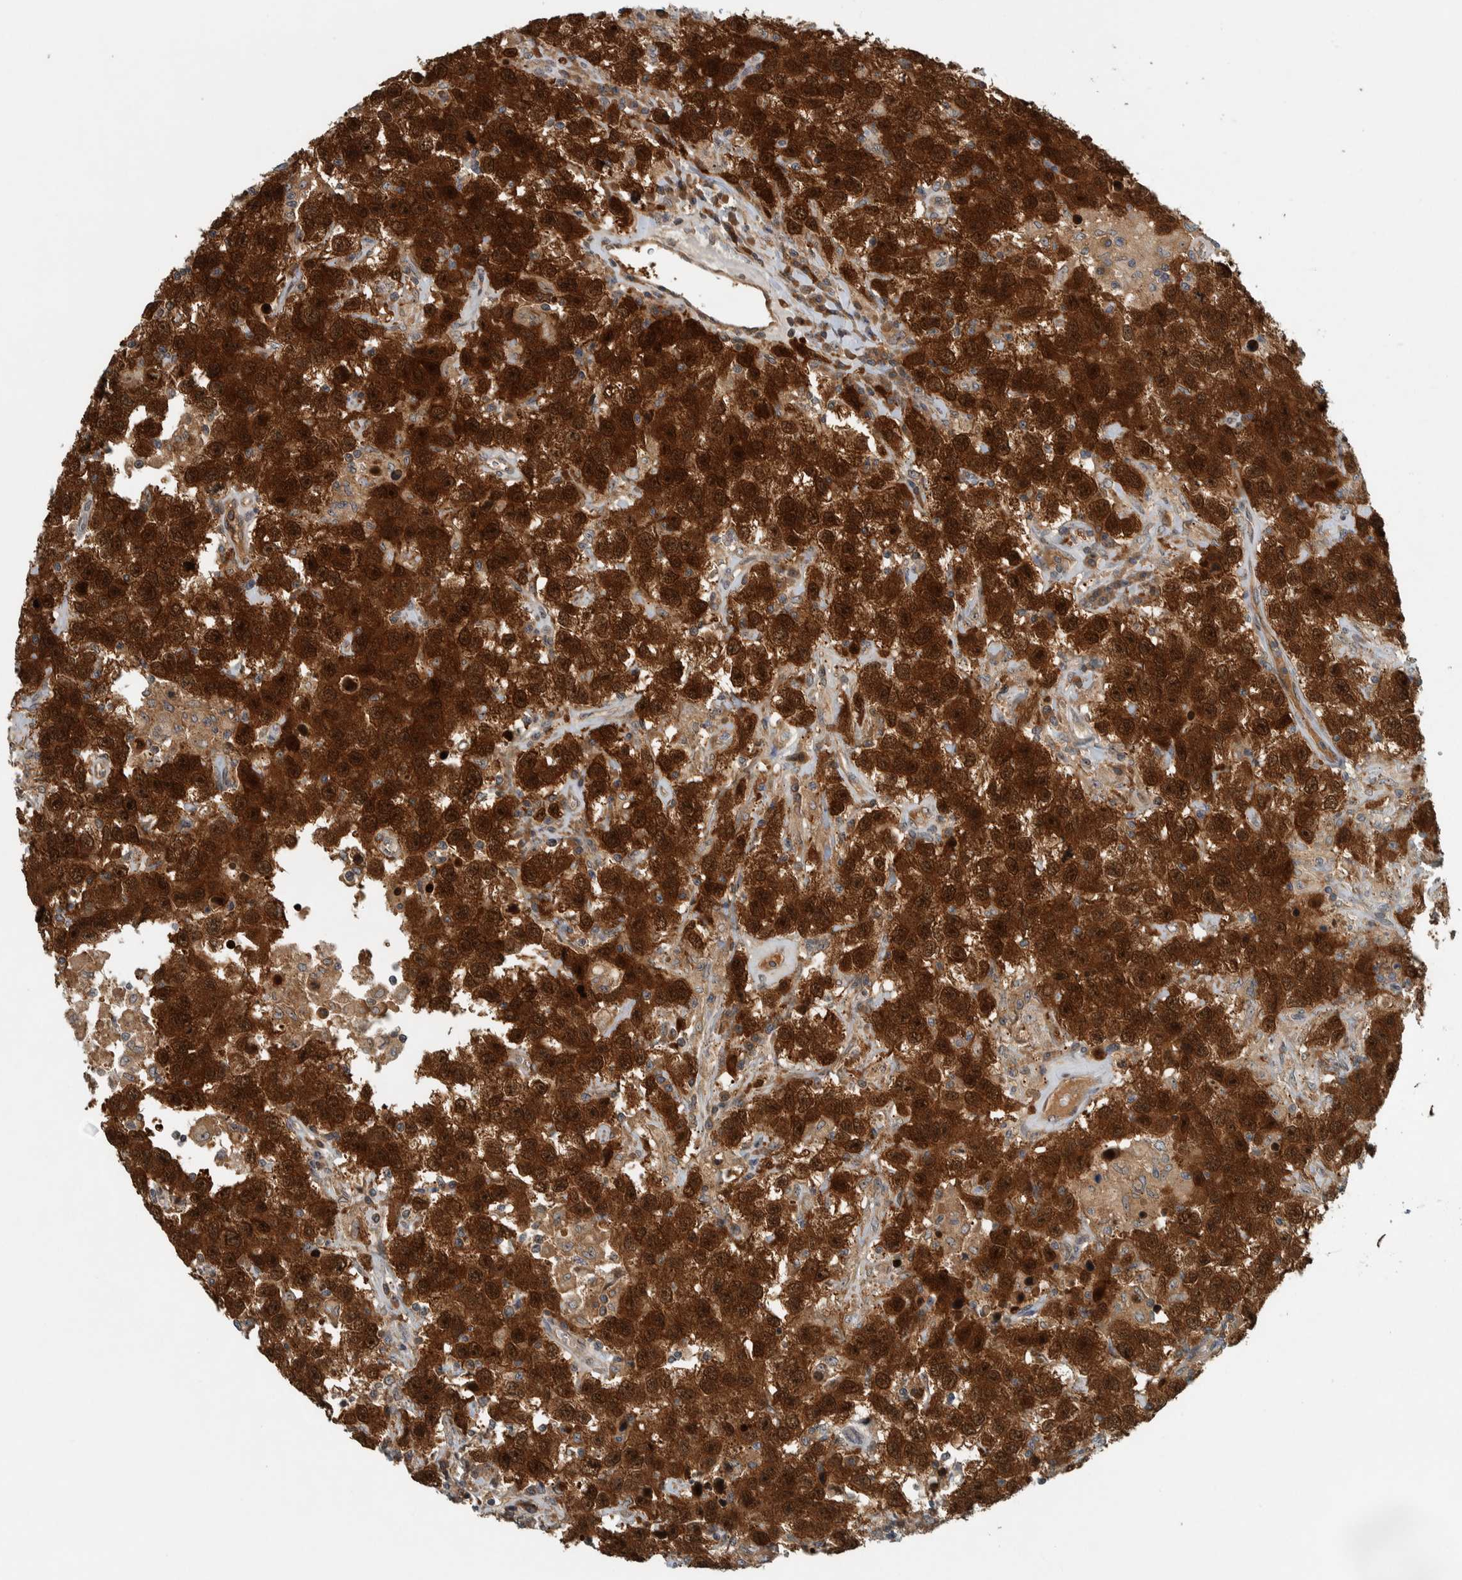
{"staining": {"intensity": "strong", "quantity": ">75%", "location": "cytoplasmic/membranous,nuclear"}, "tissue": "testis cancer", "cell_type": "Tumor cells", "image_type": "cancer", "snomed": [{"axis": "morphology", "description": "Seminoma, NOS"}, {"axis": "topography", "description": "Testis"}], "caption": "IHC micrograph of neoplastic tissue: testis cancer stained using immunohistochemistry (IHC) reveals high levels of strong protein expression localized specifically in the cytoplasmic/membranous and nuclear of tumor cells, appearing as a cytoplasmic/membranous and nuclear brown color.", "gene": "XPO5", "patient": {"sex": "male", "age": 41}}